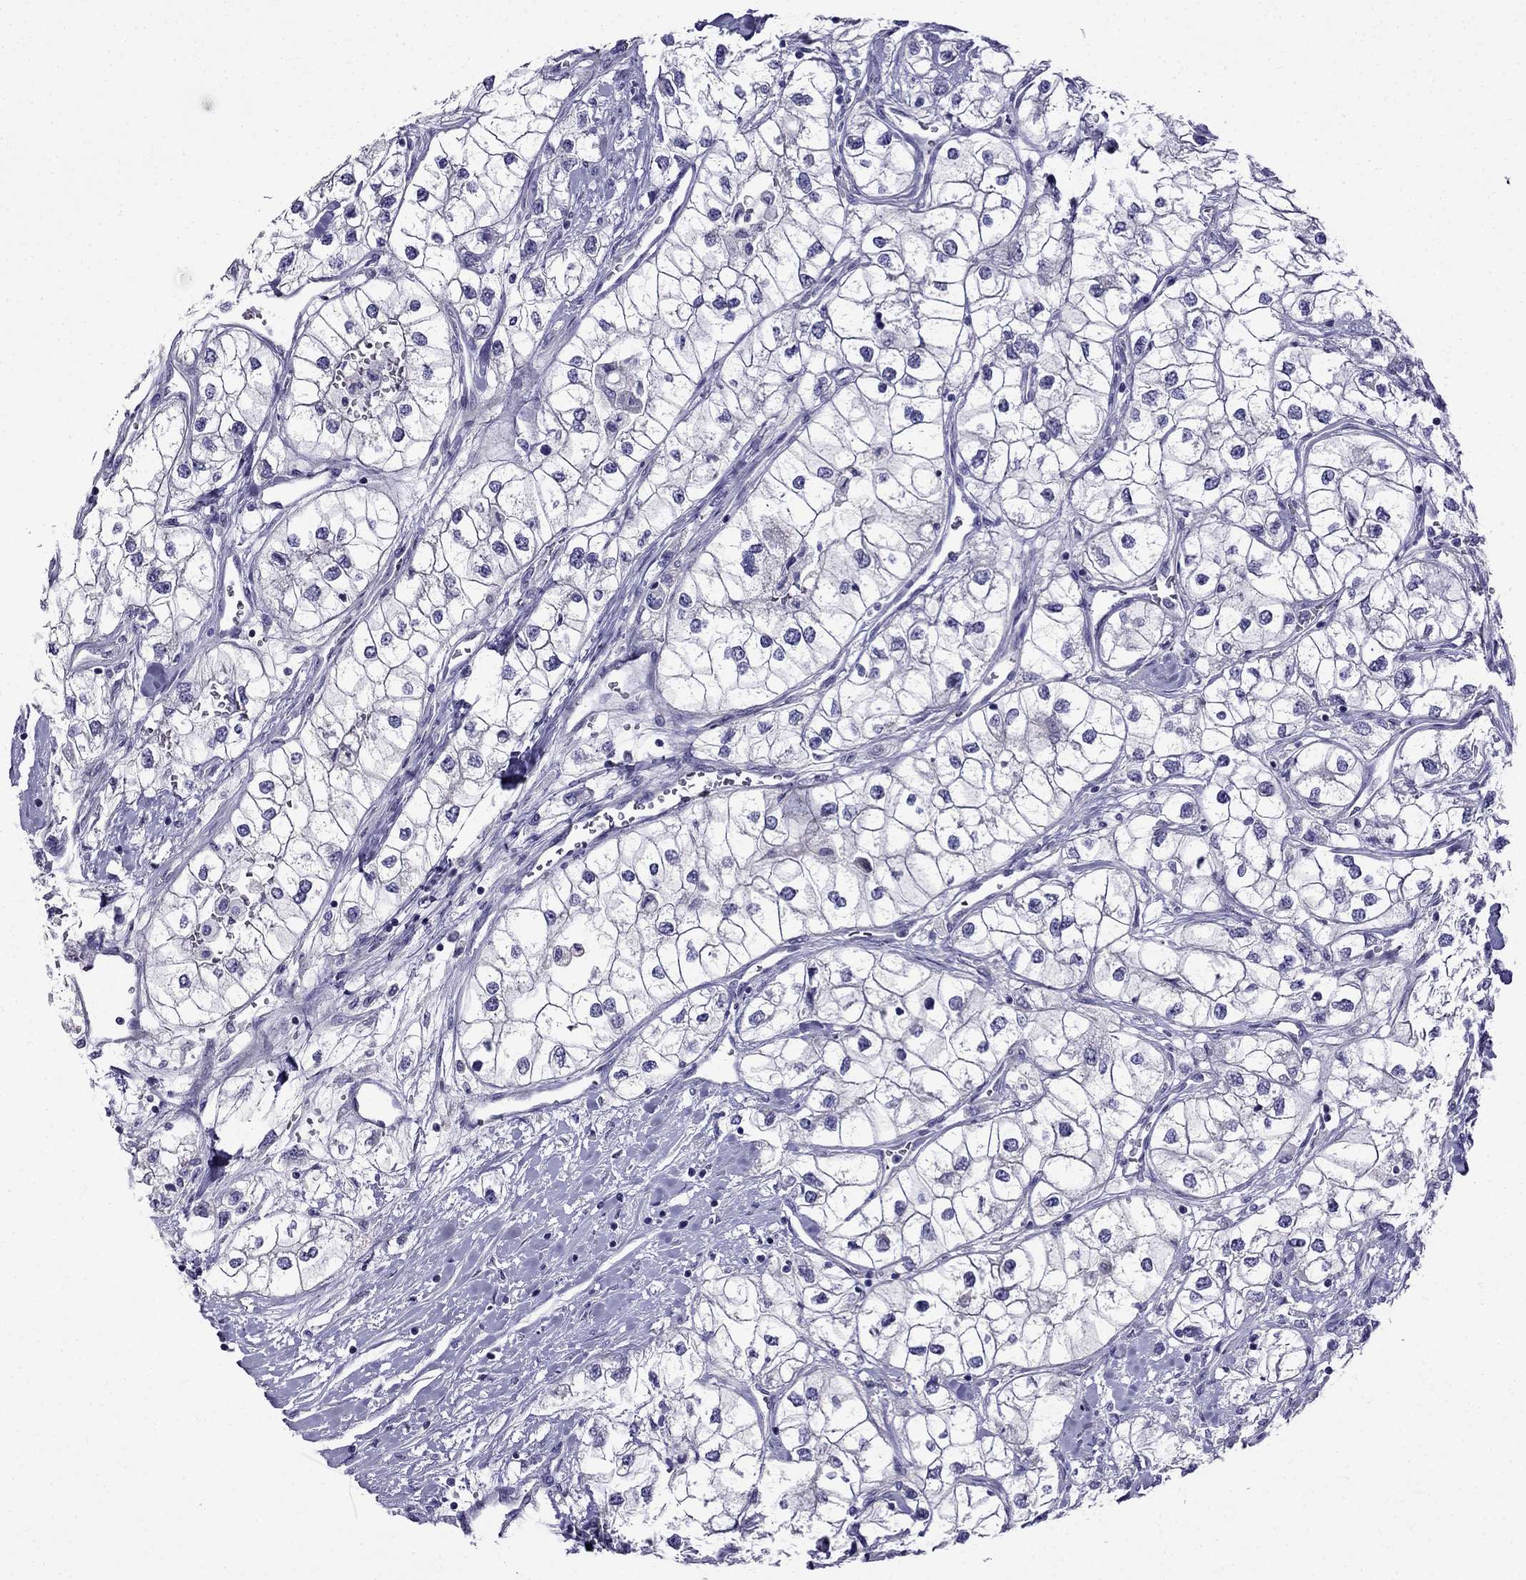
{"staining": {"intensity": "negative", "quantity": "none", "location": "none"}, "tissue": "renal cancer", "cell_type": "Tumor cells", "image_type": "cancer", "snomed": [{"axis": "morphology", "description": "Adenocarcinoma, NOS"}, {"axis": "topography", "description": "Kidney"}], "caption": "Renal cancer (adenocarcinoma) was stained to show a protein in brown. There is no significant positivity in tumor cells. (DAB (3,3'-diaminobenzidine) immunohistochemistry, high magnification).", "gene": "PATE1", "patient": {"sex": "male", "age": 59}}